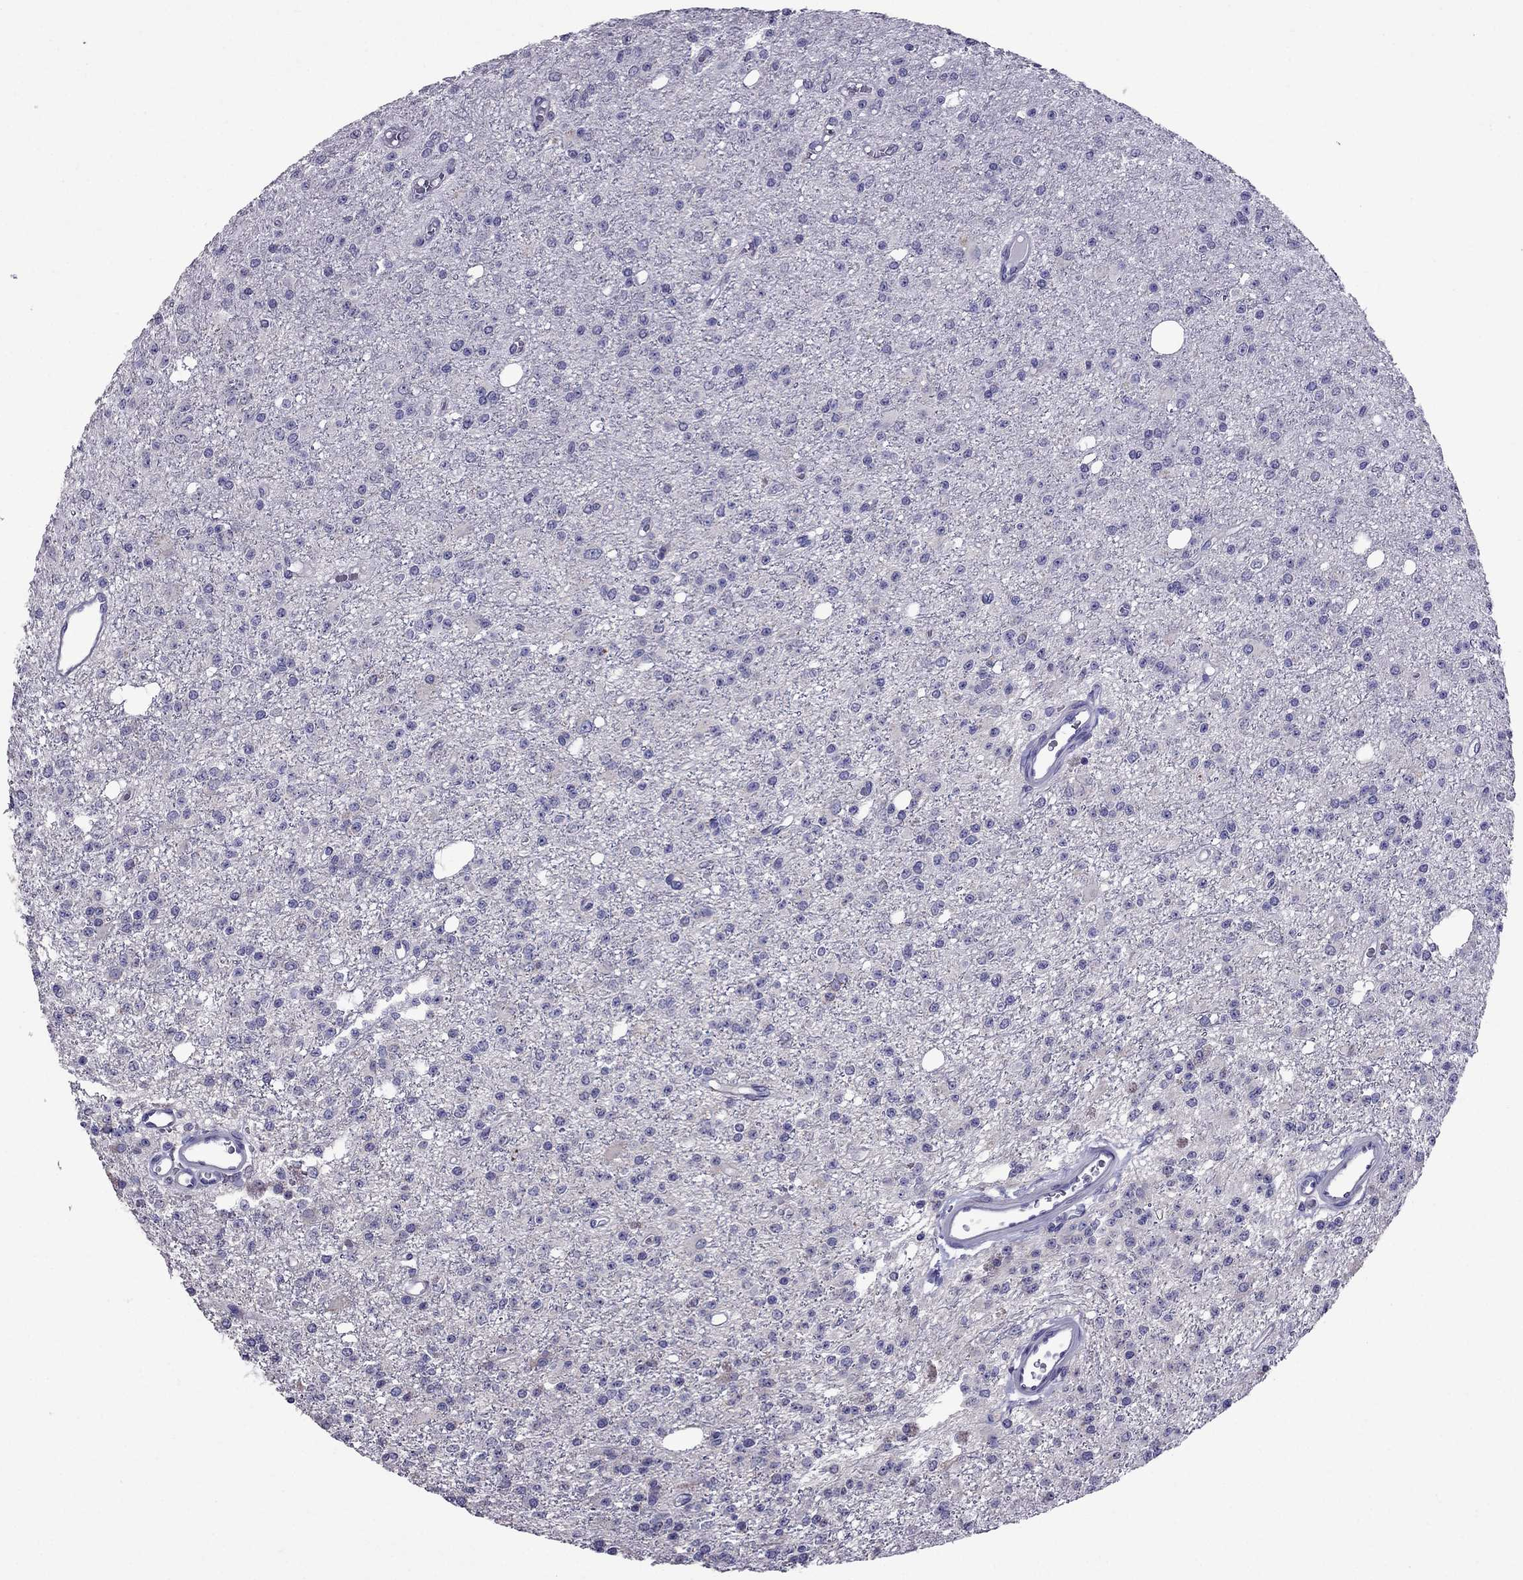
{"staining": {"intensity": "negative", "quantity": "none", "location": "none"}, "tissue": "glioma", "cell_type": "Tumor cells", "image_type": "cancer", "snomed": [{"axis": "morphology", "description": "Glioma, malignant, Low grade"}, {"axis": "topography", "description": "Brain"}], "caption": "IHC photomicrograph of glioma stained for a protein (brown), which reveals no staining in tumor cells. (Stains: DAB (3,3'-diaminobenzidine) immunohistochemistry with hematoxylin counter stain, Microscopy: brightfield microscopy at high magnification).", "gene": "OXCT2", "patient": {"sex": "female", "age": 45}}